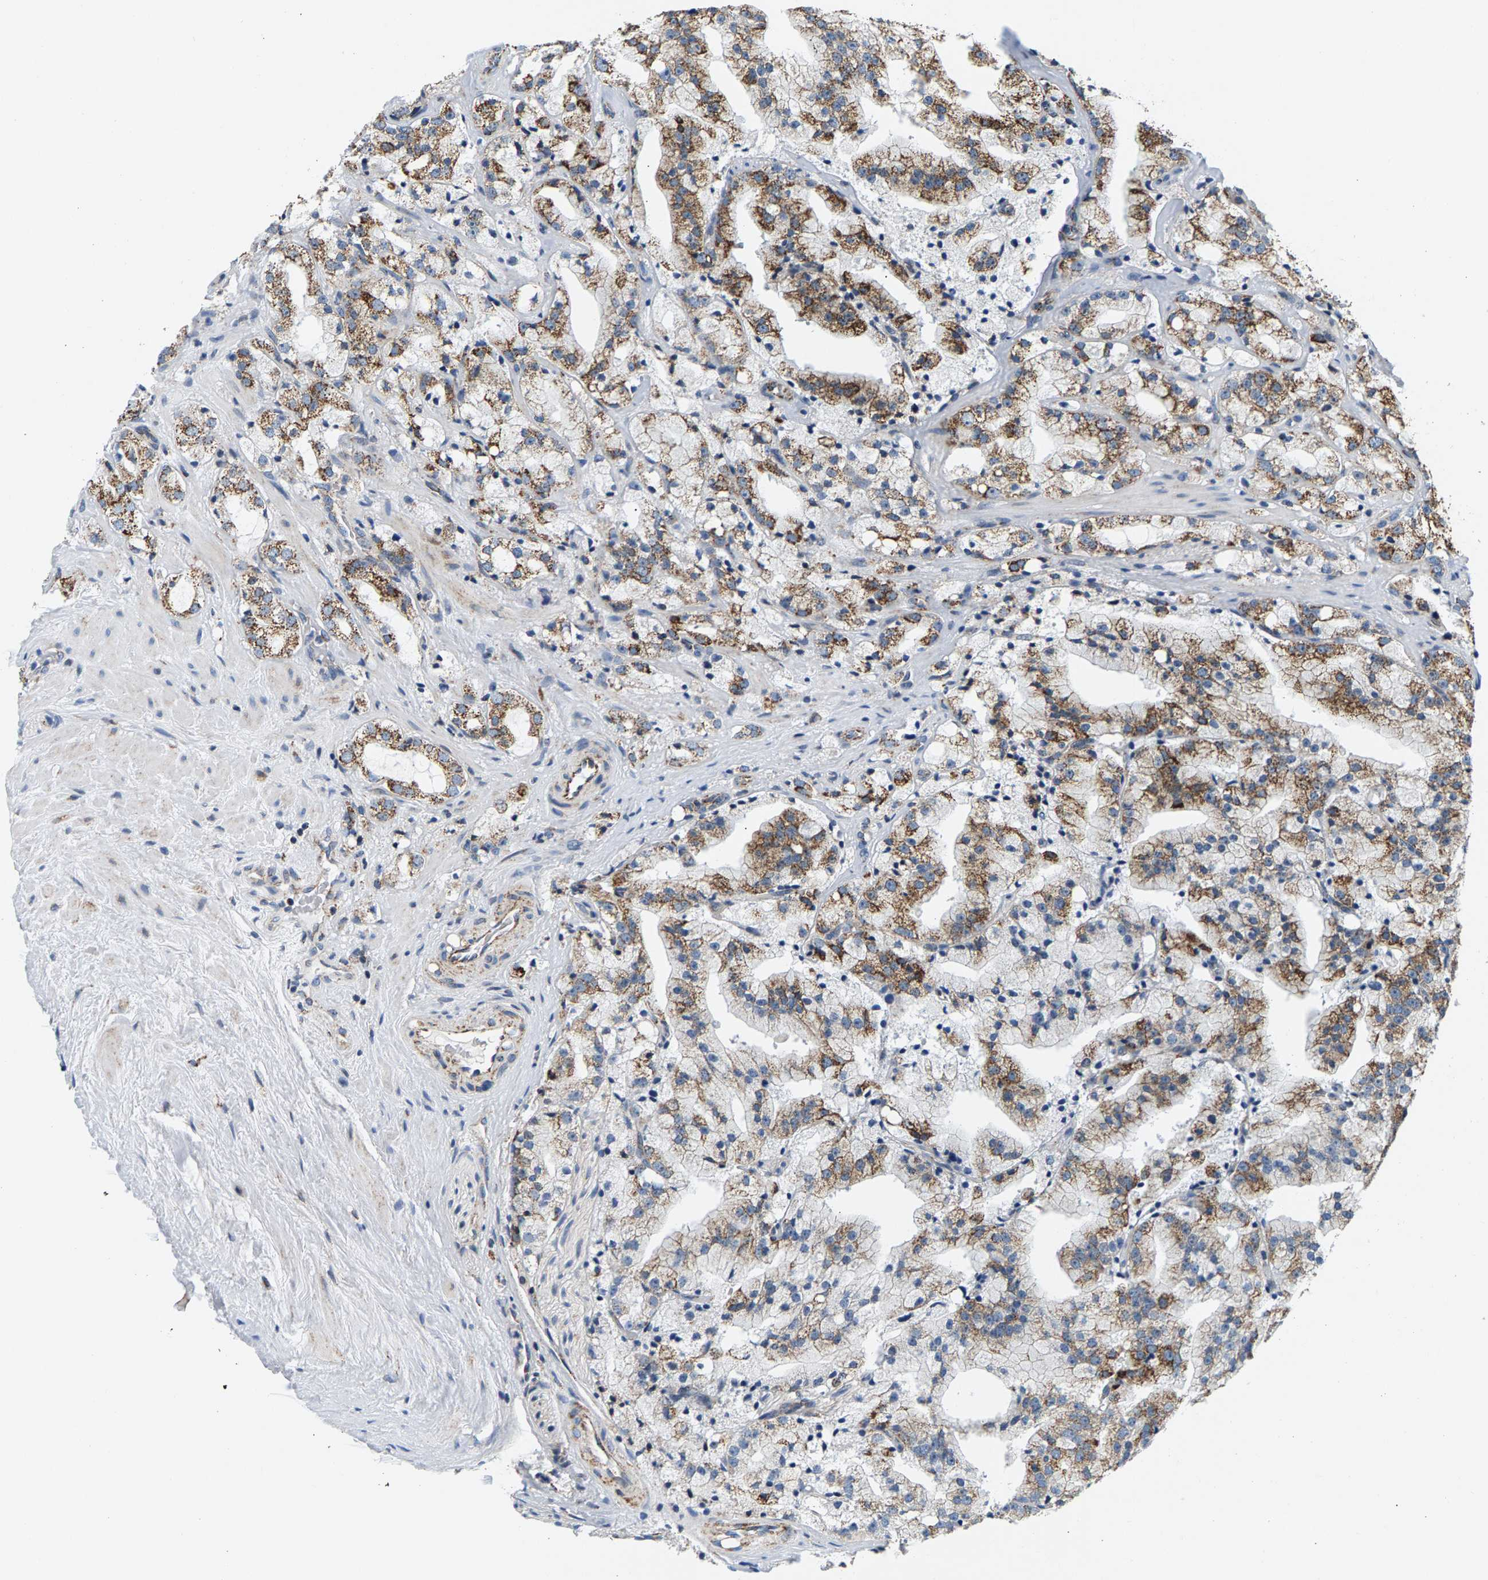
{"staining": {"intensity": "moderate", "quantity": ">75%", "location": "cytoplasmic/membranous"}, "tissue": "prostate cancer", "cell_type": "Tumor cells", "image_type": "cancer", "snomed": [{"axis": "morphology", "description": "Adenocarcinoma, High grade"}, {"axis": "topography", "description": "Prostate"}], "caption": "This is a photomicrograph of immunohistochemistry (IHC) staining of prostate cancer (high-grade adenocarcinoma), which shows moderate staining in the cytoplasmic/membranous of tumor cells.", "gene": "PDE1A", "patient": {"sex": "male", "age": 64}}